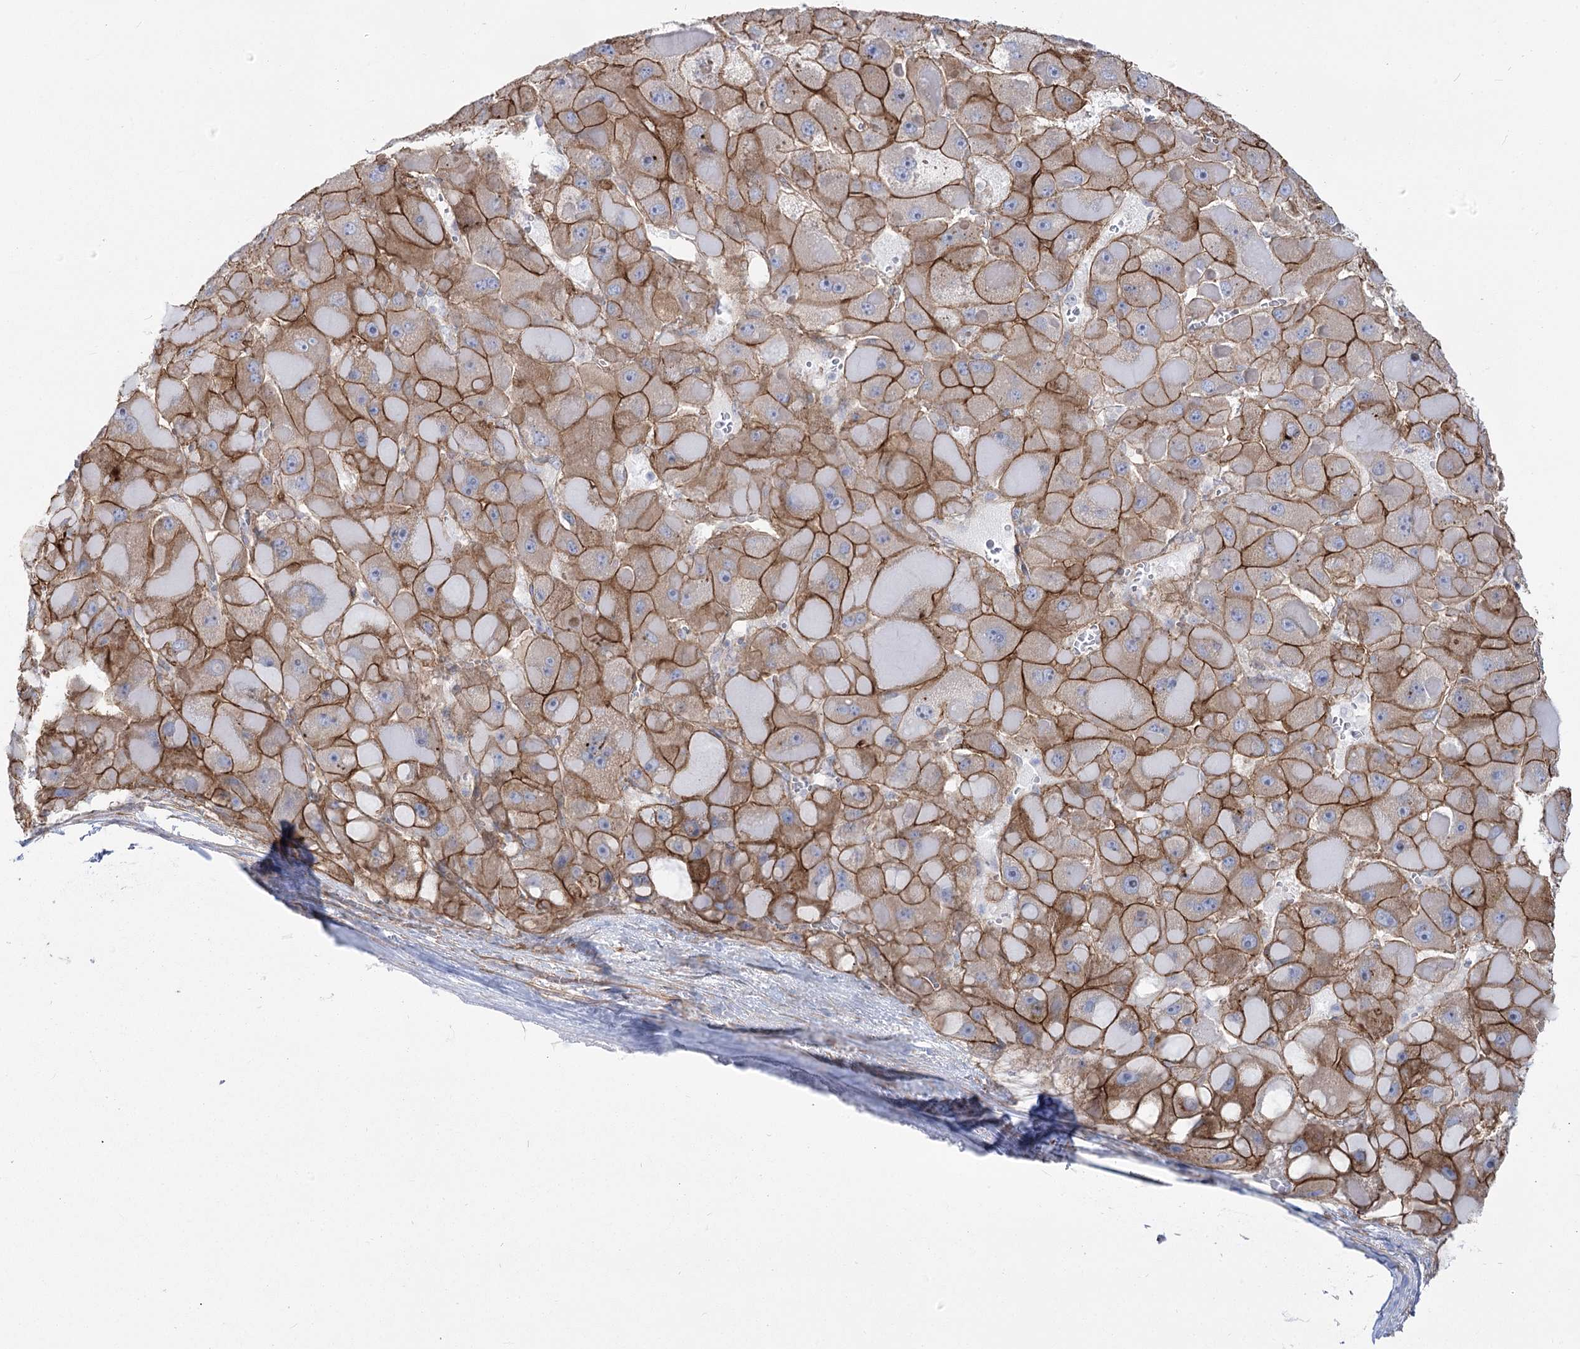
{"staining": {"intensity": "strong", "quantity": "25%-75%", "location": "cytoplasmic/membranous"}, "tissue": "liver cancer", "cell_type": "Tumor cells", "image_type": "cancer", "snomed": [{"axis": "morphology", "description": "Carcinoma, Hepatocellular, NOS"}, {"axis": "topography", "description": "Liver"}], "caption": "A brown stain shows strong cytoplasmic/membranous positivity of a protein in human liver cancer tumor cells. The staining is performed using DAB (3,3'-diaminobenzidine) brown chromogen to label protein expression. The nuclei are counter-stained blue using hematoxylin.", "gene": "PLEKHA5", "patient": {"sex": "female", "age": 73}}